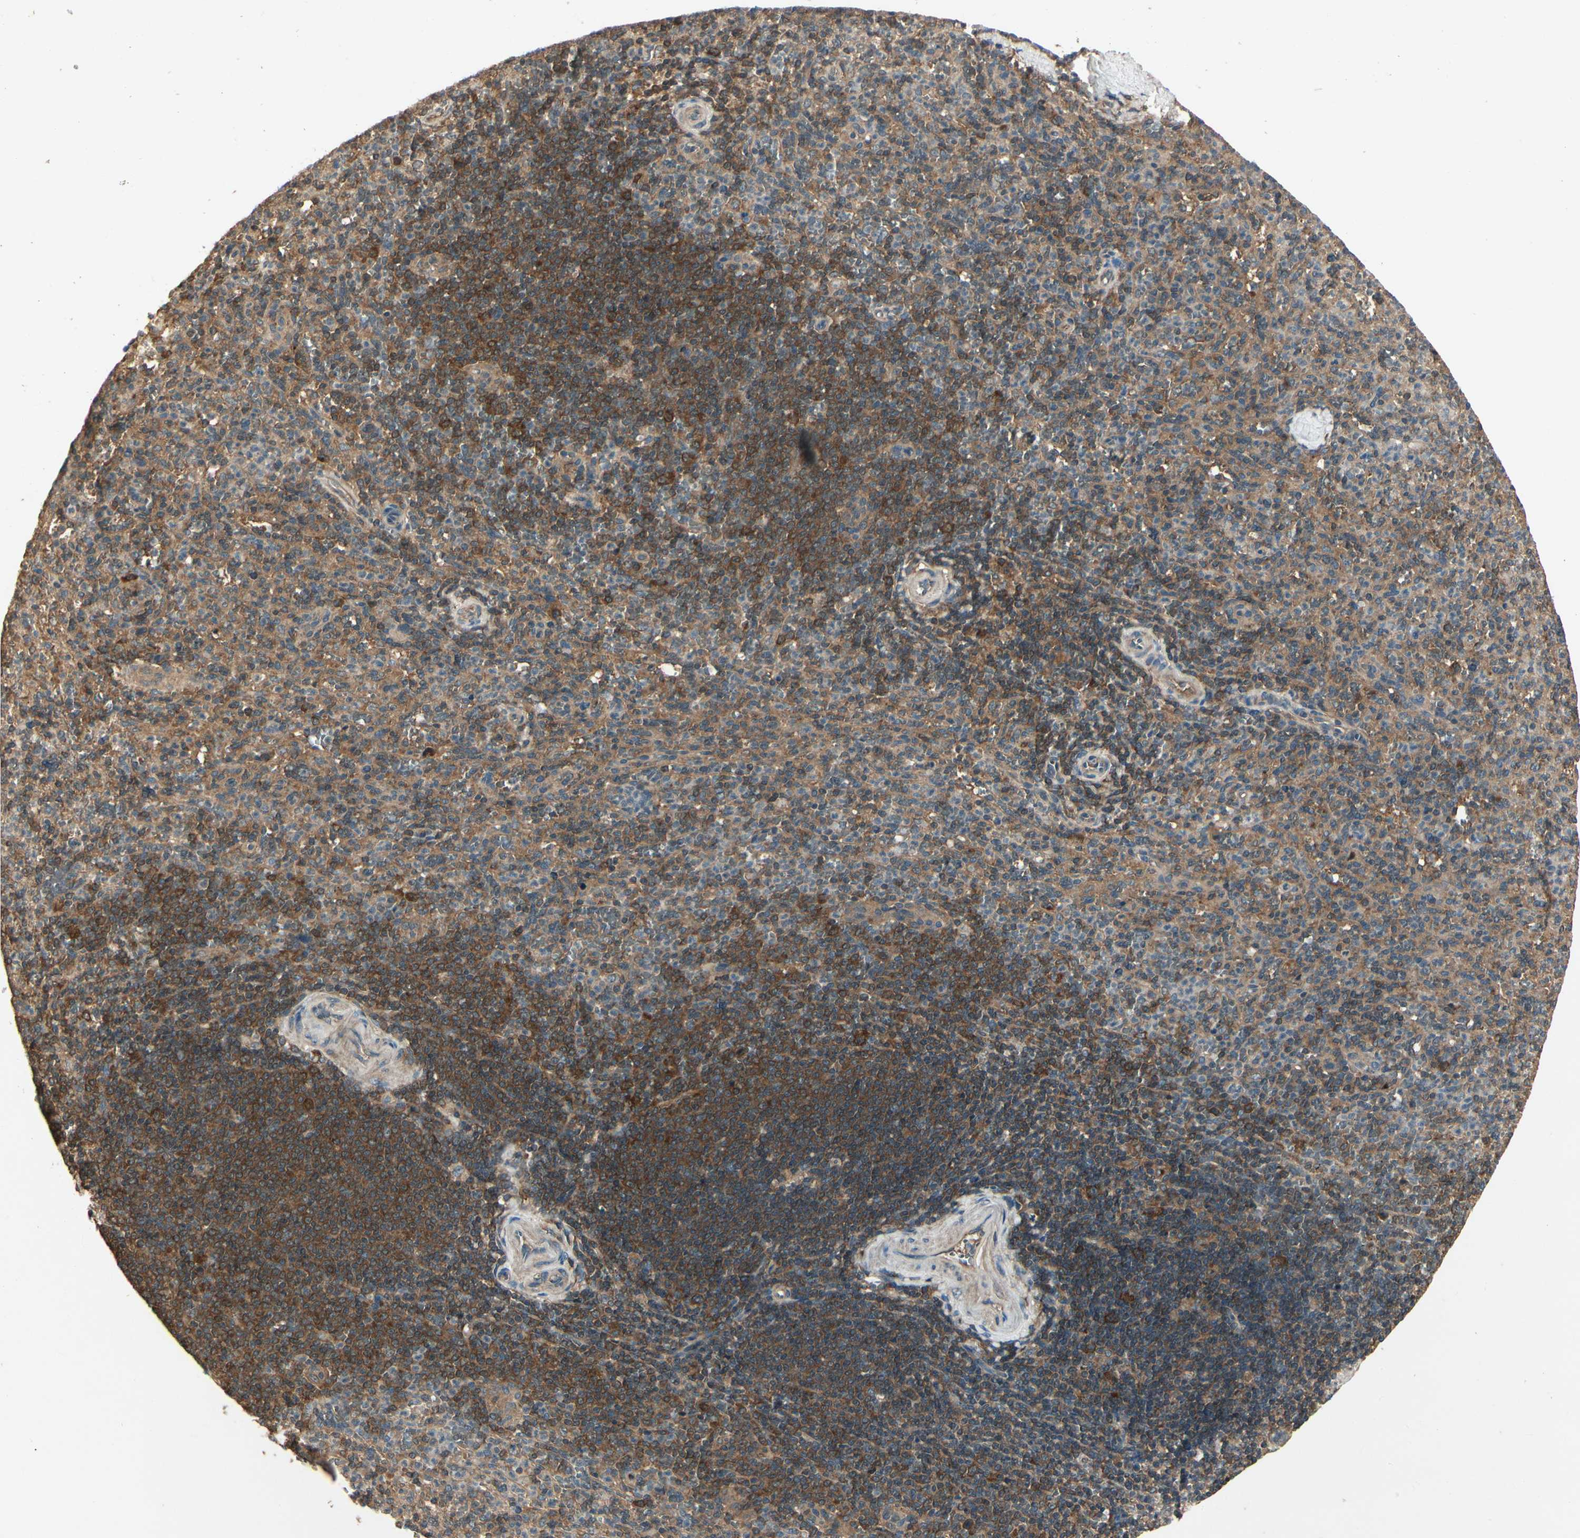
{"staining": {"intensity": "moderate", "quantity": "25%-75%", "location": "cytoplasmic/membranous"}, "tissue": "spleen", "cell_type": "Cells in red pulp", "image_type": "normal", "snomed": [{"axis": "morphology", "description": "Normal tissue, NOS"}, {"axis": "topography", "description": "Spleen"}], "caption": "The micrograph reveals immunohistochemical staining of unremarkable spleen. There is moderate cytoplasmic/membranous positivity is appreciated in approximately 25%-75% of cells in red pulp. The staining was performed using DAB to visualize the protein expression in brown, while the nuclei were stained in blue with hematoxylin (Magnification: 20x).", "gene": "CCT7", "patient": {"sex": "male", "age": 36}}